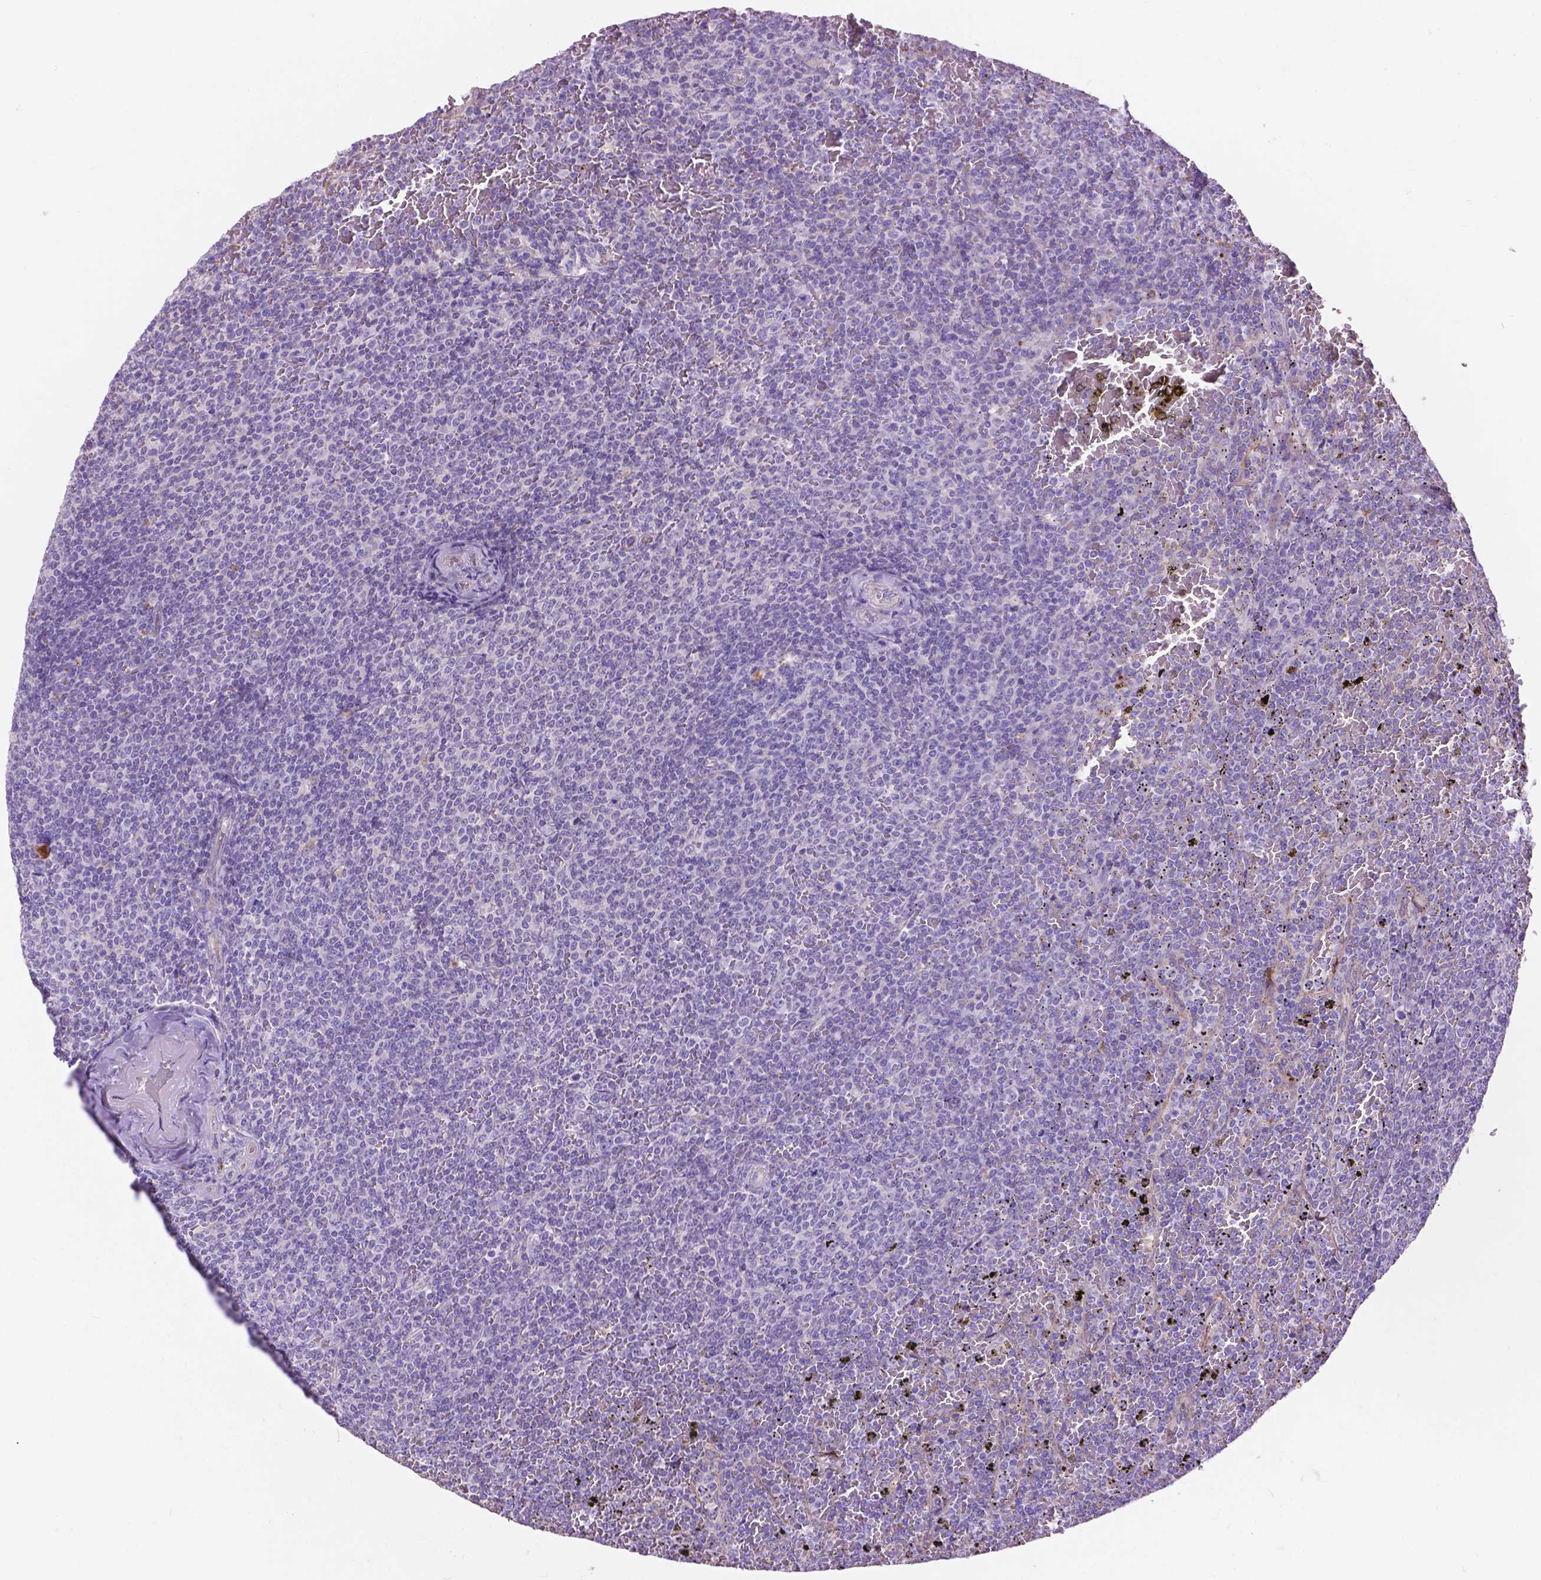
{"staining": {"intensity": "negative", "quantity": "none", "location": "none"}, "tissue": "lymphoma", "cell_type": "Tumor cells", "image_type": "cancer", "snomed": [{"axis": "morphology", "description": "Malignant lymphoma, non-Hodgkin's type, Low grade"}, {"axis": "topography", "description": "Spleen"}], "caption": "A histopathology image of lymphoma stained for a protein exhibits no brown staining in tumor cells.", "gene": "NOXO1", "patient": {"sex": "female", "age": 77}}